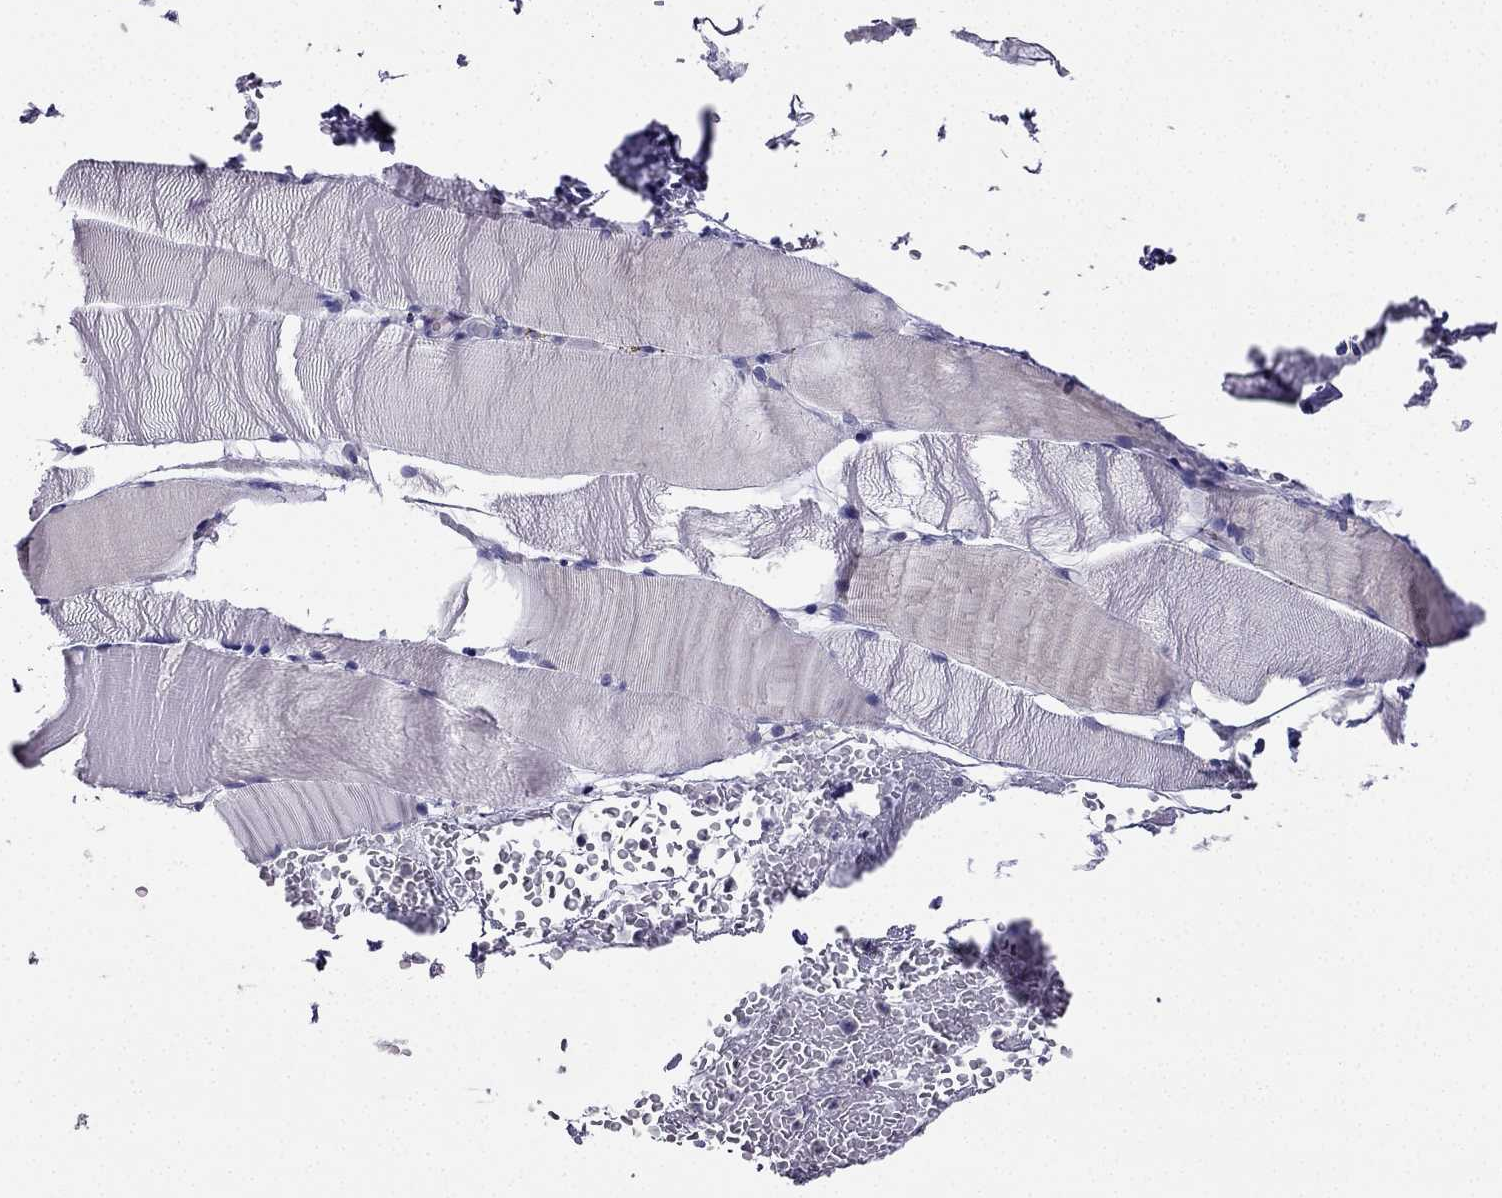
{"staining": {"intensity": "negative", "quantity": "none", "location": "none"}, "tissue": "skeletal muscle", "cell_type": "Myocytes", "image_type": "normal", "snomed": [{"axis": "morphology", "description": "Normal tissue, NOS"}, {"axis": "topography", "description": "Skeletal muscle"}], "caption": "The image displays no significant staining in myocytes of skeletal muscle. (DAB (3,3'-diaminobenzidine) immunohistochemistry with hematoxylin counter stain).", "gene": "KCNJ10", "patient": {"sex": "female", "age": 37}}